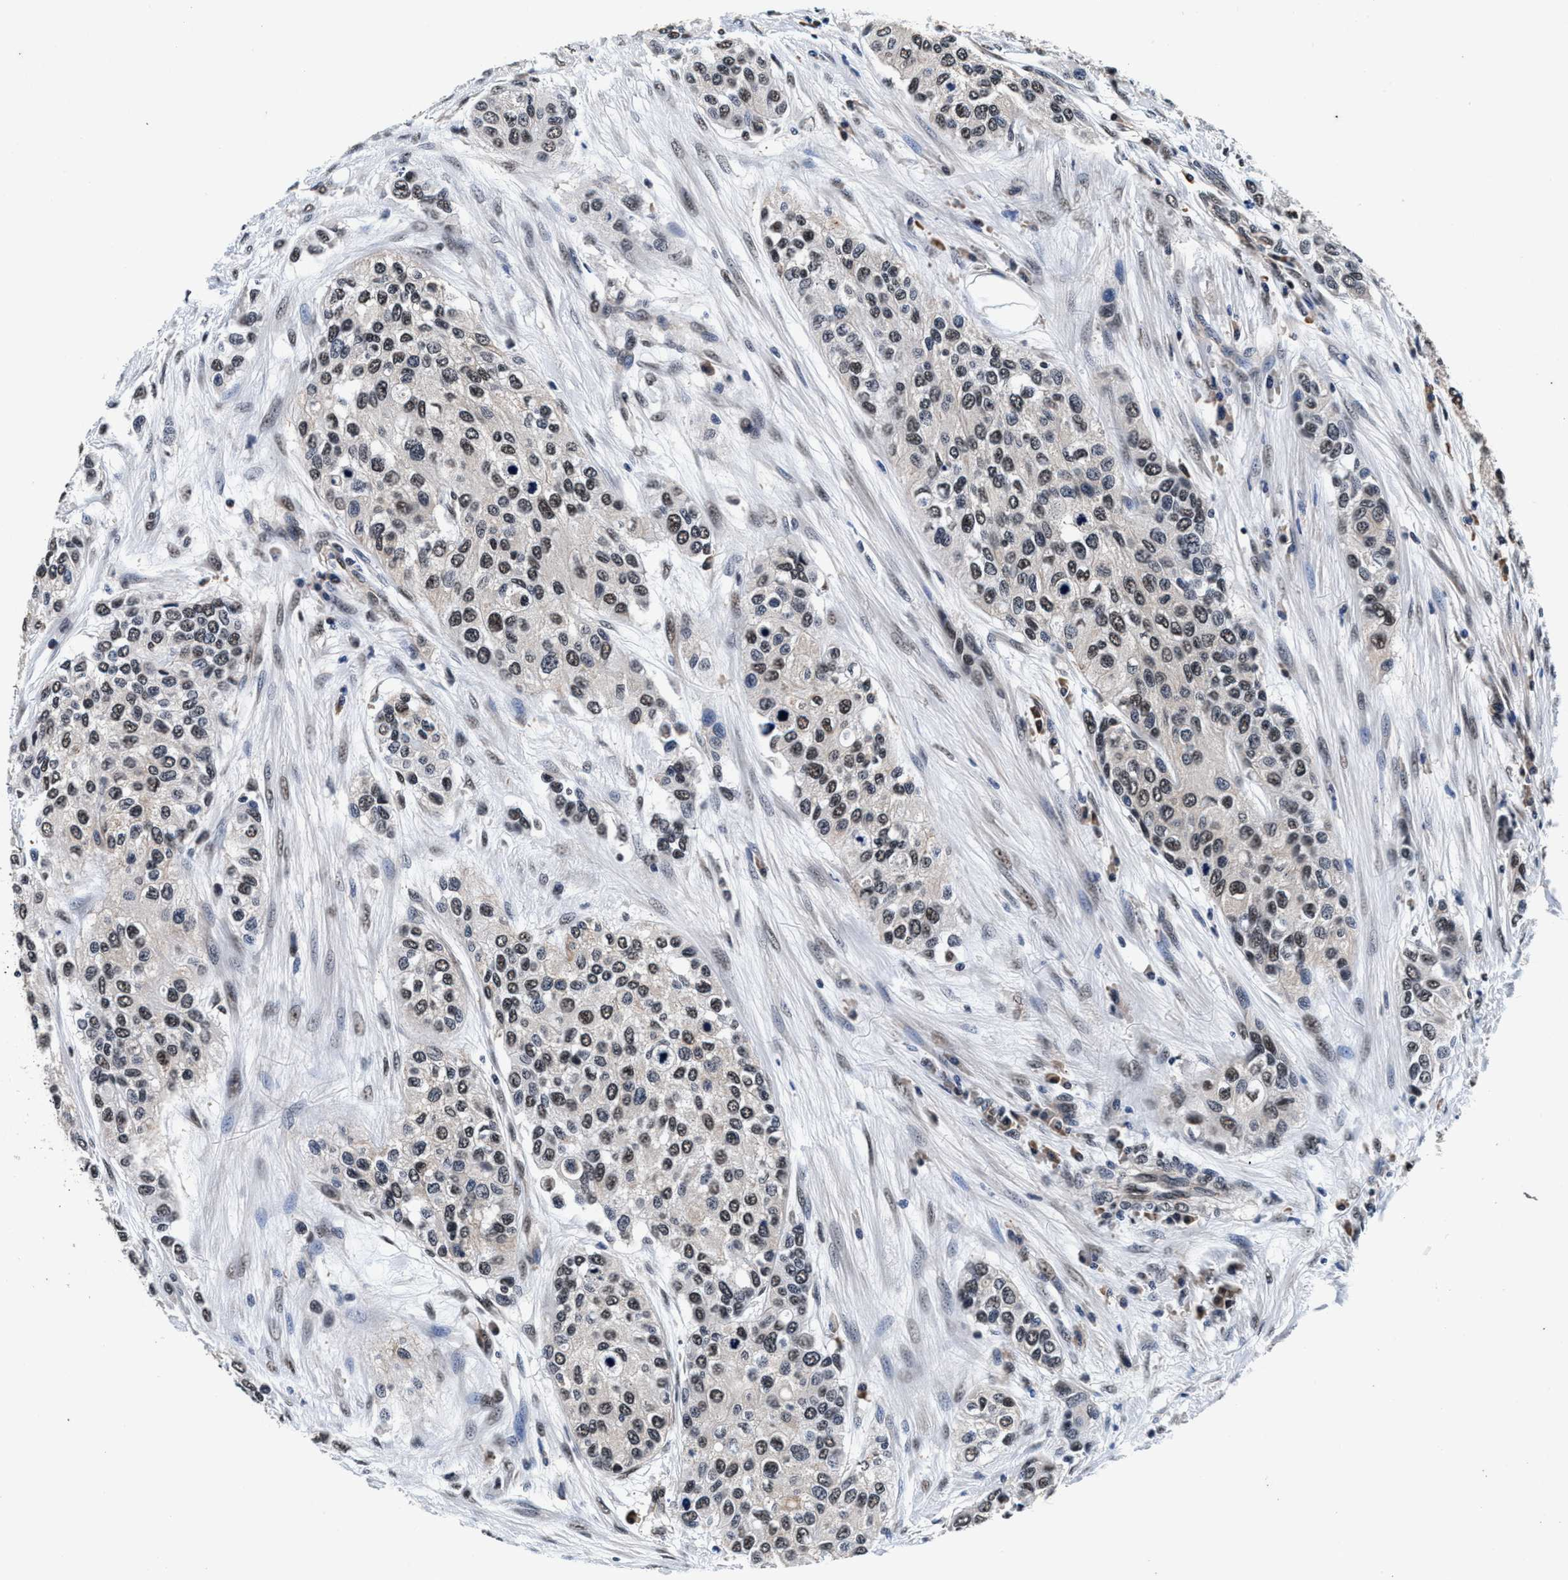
{"staining": {"intensity": "moderate", "quantity": "25%-75%", "location": "nuclear"}, "tissue": "urothelial cancer", "cell_type": "Tumor cells", "image_type": "cancer", "snomed": [{"axis": "morphology", "description": "Urothelial carcinoma, High grade"}, {"axis": "topography", "description": "Urinary bladder"}], "caption": "An image showing moderate nuclear expression in approximately 25%-75% of tumor cells in urothelial cancer, as visualized by brown immunohistochemical staining.", "gene": "USP16", "patient": {"sex": "female", "age": 56}}